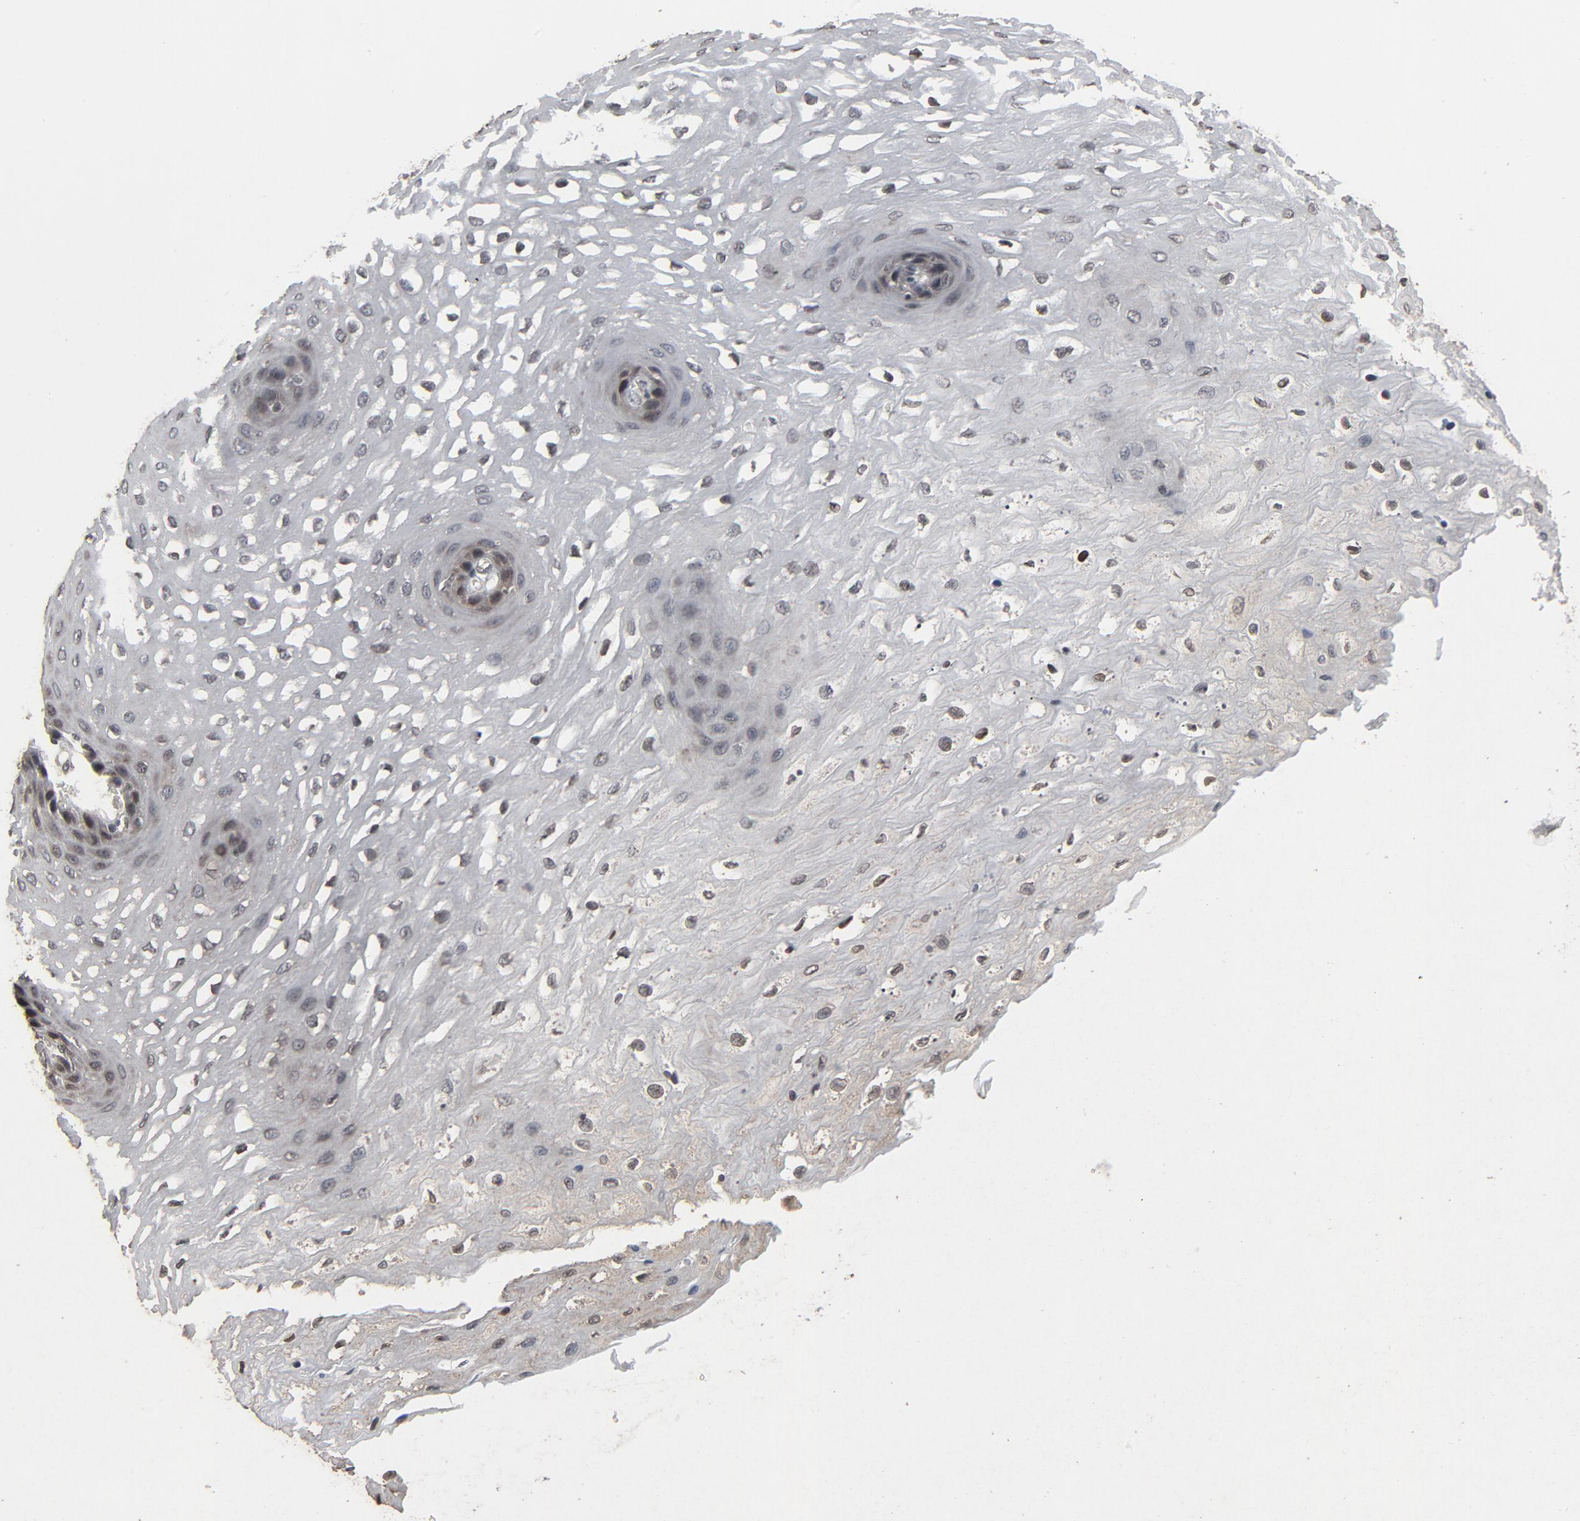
{"staining": {"intensity": "weak", "quantity": "<25%", "location": "nuclear"}, "tissue": "esophagus", "cell_type": "Squamous epithelial cells", "image_type": "normal", "snomed": [{"axis": "morphology", "description": "Normal tissue, NOS"}, {"axis": "topography", "description": "Esophagus"}], "caption": "Immunohistochemistry (IHC) photomicrograph of unremarkable human esophagus stained for a protein (brown), which demonstrates no positivity in squamous epithelial cells.", "gene": "POM121", "patient": {"sex": "female", "age": 72}}